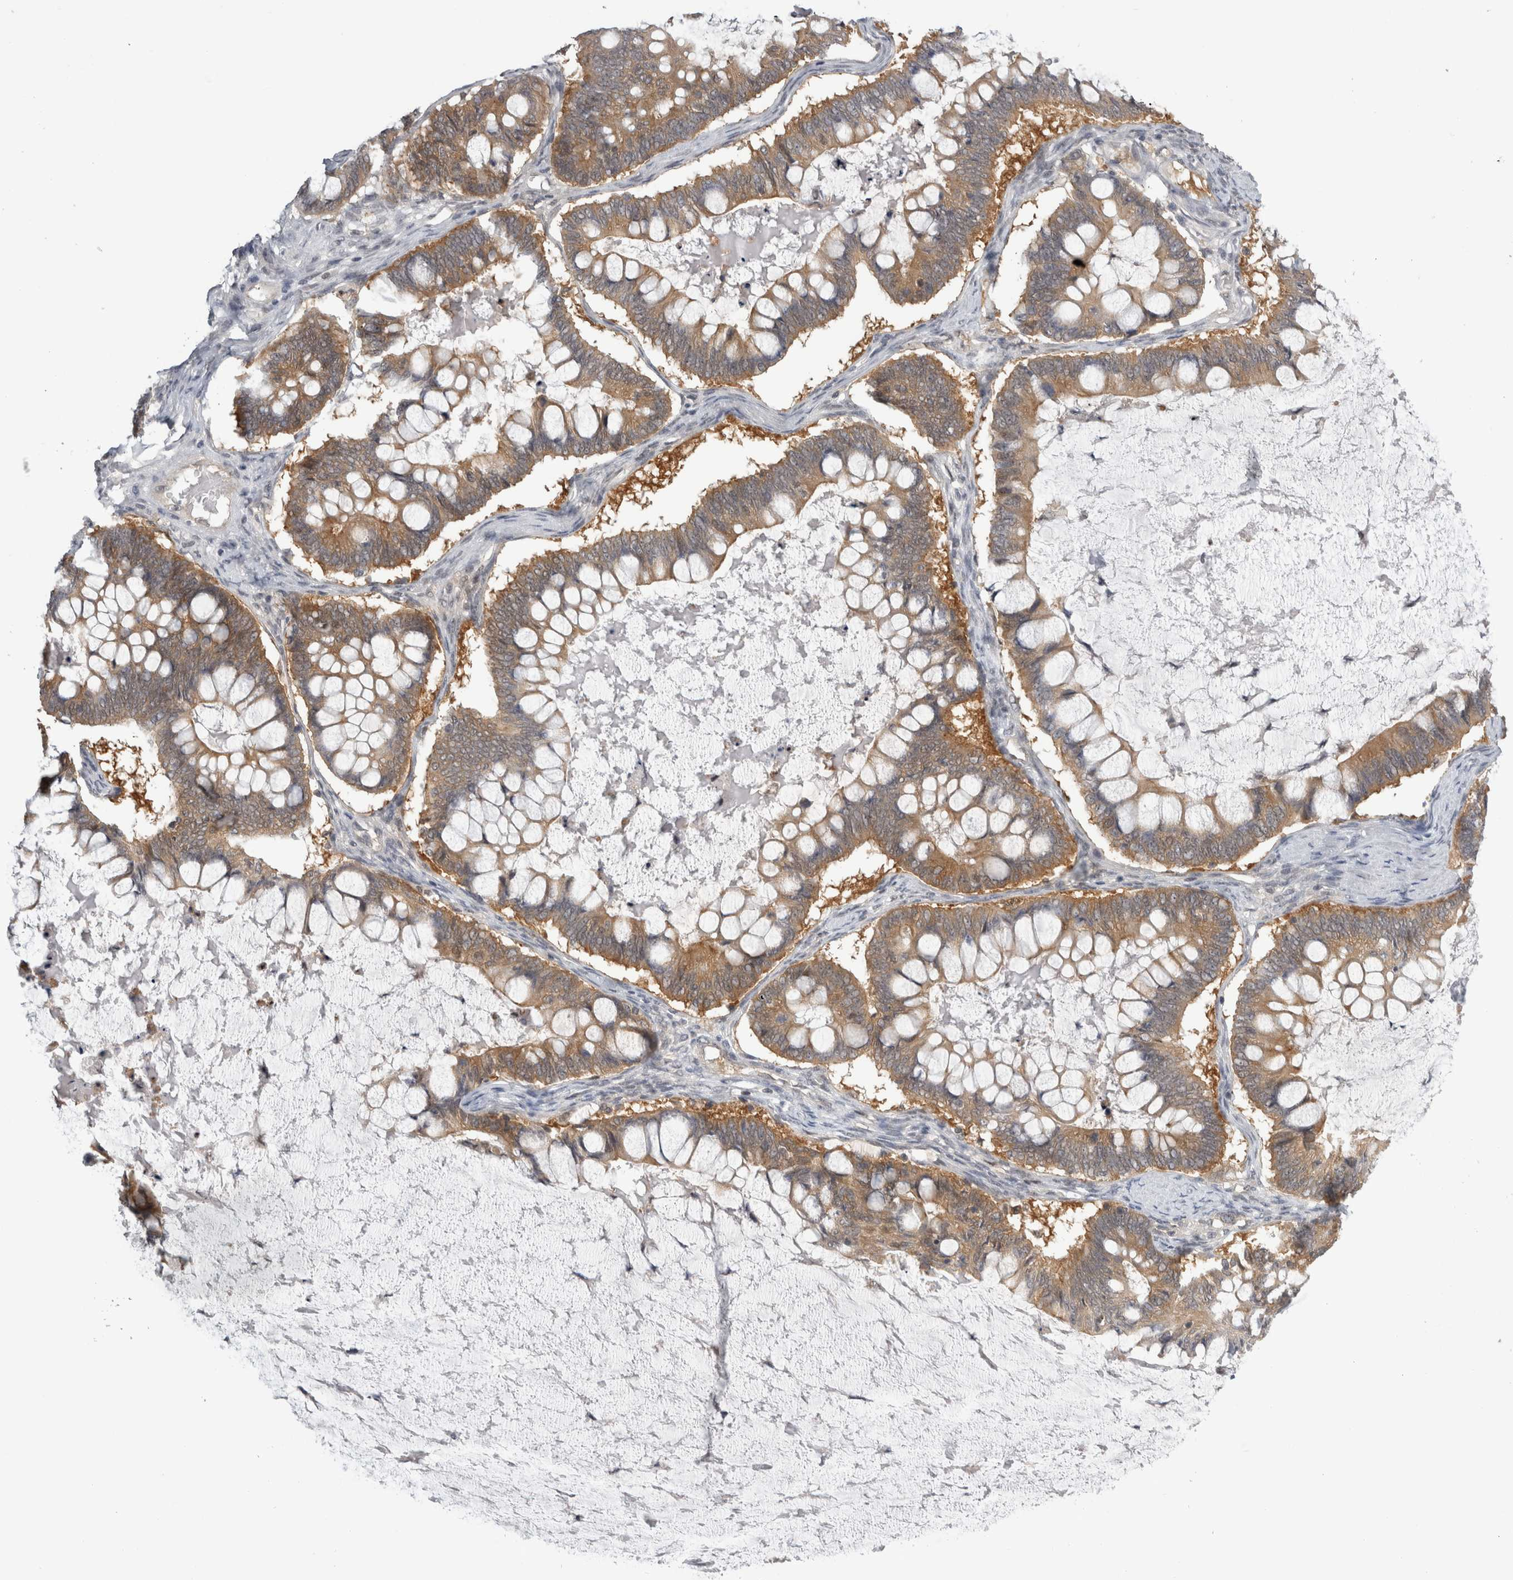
{"staining": {"intensity": "moderate", "quantity": ">75%", "location": "cytoplasmic/membranous"}, "tissue": "ovarian cancer", "cell_type": "Tumor cells", "image_type": "cancer", "snomed": [{"axis": "morphology", "description": "Cystadenocarcinoma, mucinous, NOS"}, {"axis": "topography", "description": "Ovary"}], "caption": "Ovarian cancer (mucinous cystadenocarcinoma) stained with a brown dye shows moderate cytoplasmic/membranous positive staining in approximately >75% of tumor cells.", "gene": "PSMB2", "patient": {"sex": "female", "age": 61}}